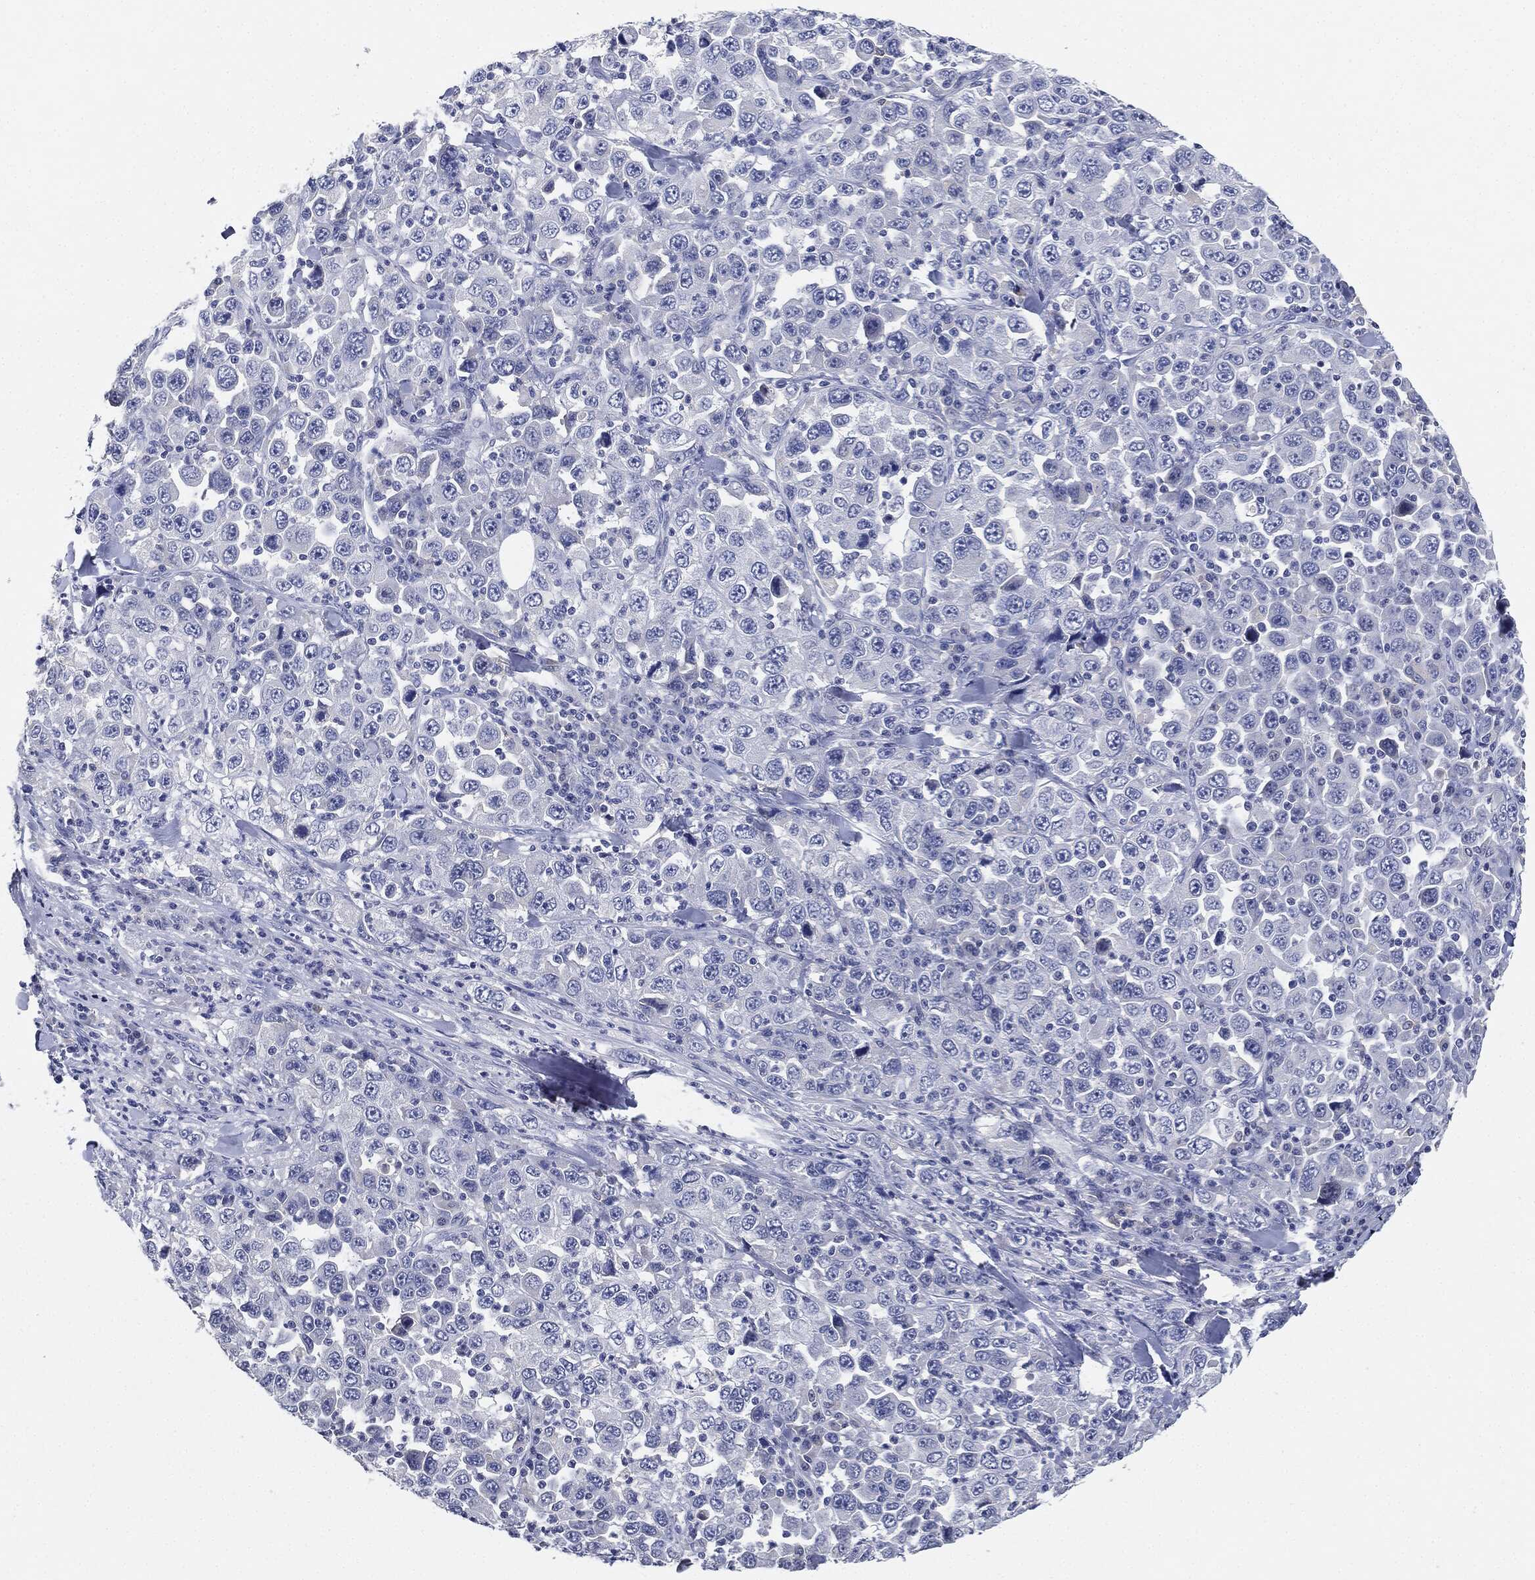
{"staining": {"intensity": "negative", "quantity": "none", "location": "none"}, "tissue": "stomach cancer", "cell_type": "Tumor cells", "image_type": "cancer", "snomed": [{"axis": "morphology", "description": "Normal tissue, NOS"}, {"axis": "morphology", "description": "Adenocarcinoma, NOS"}, {"axis": "topography", "description": "Stomach, upper"}, {"axis": "topography", "description": "Stomach"}], "caption": "Stomach cancer (adenocarcinoma) was stained to show a protein in brown. There is no significant positivity in tumor cells.", "gene": "NTRK1", "patient": {"sex": "male", "age": 59}}